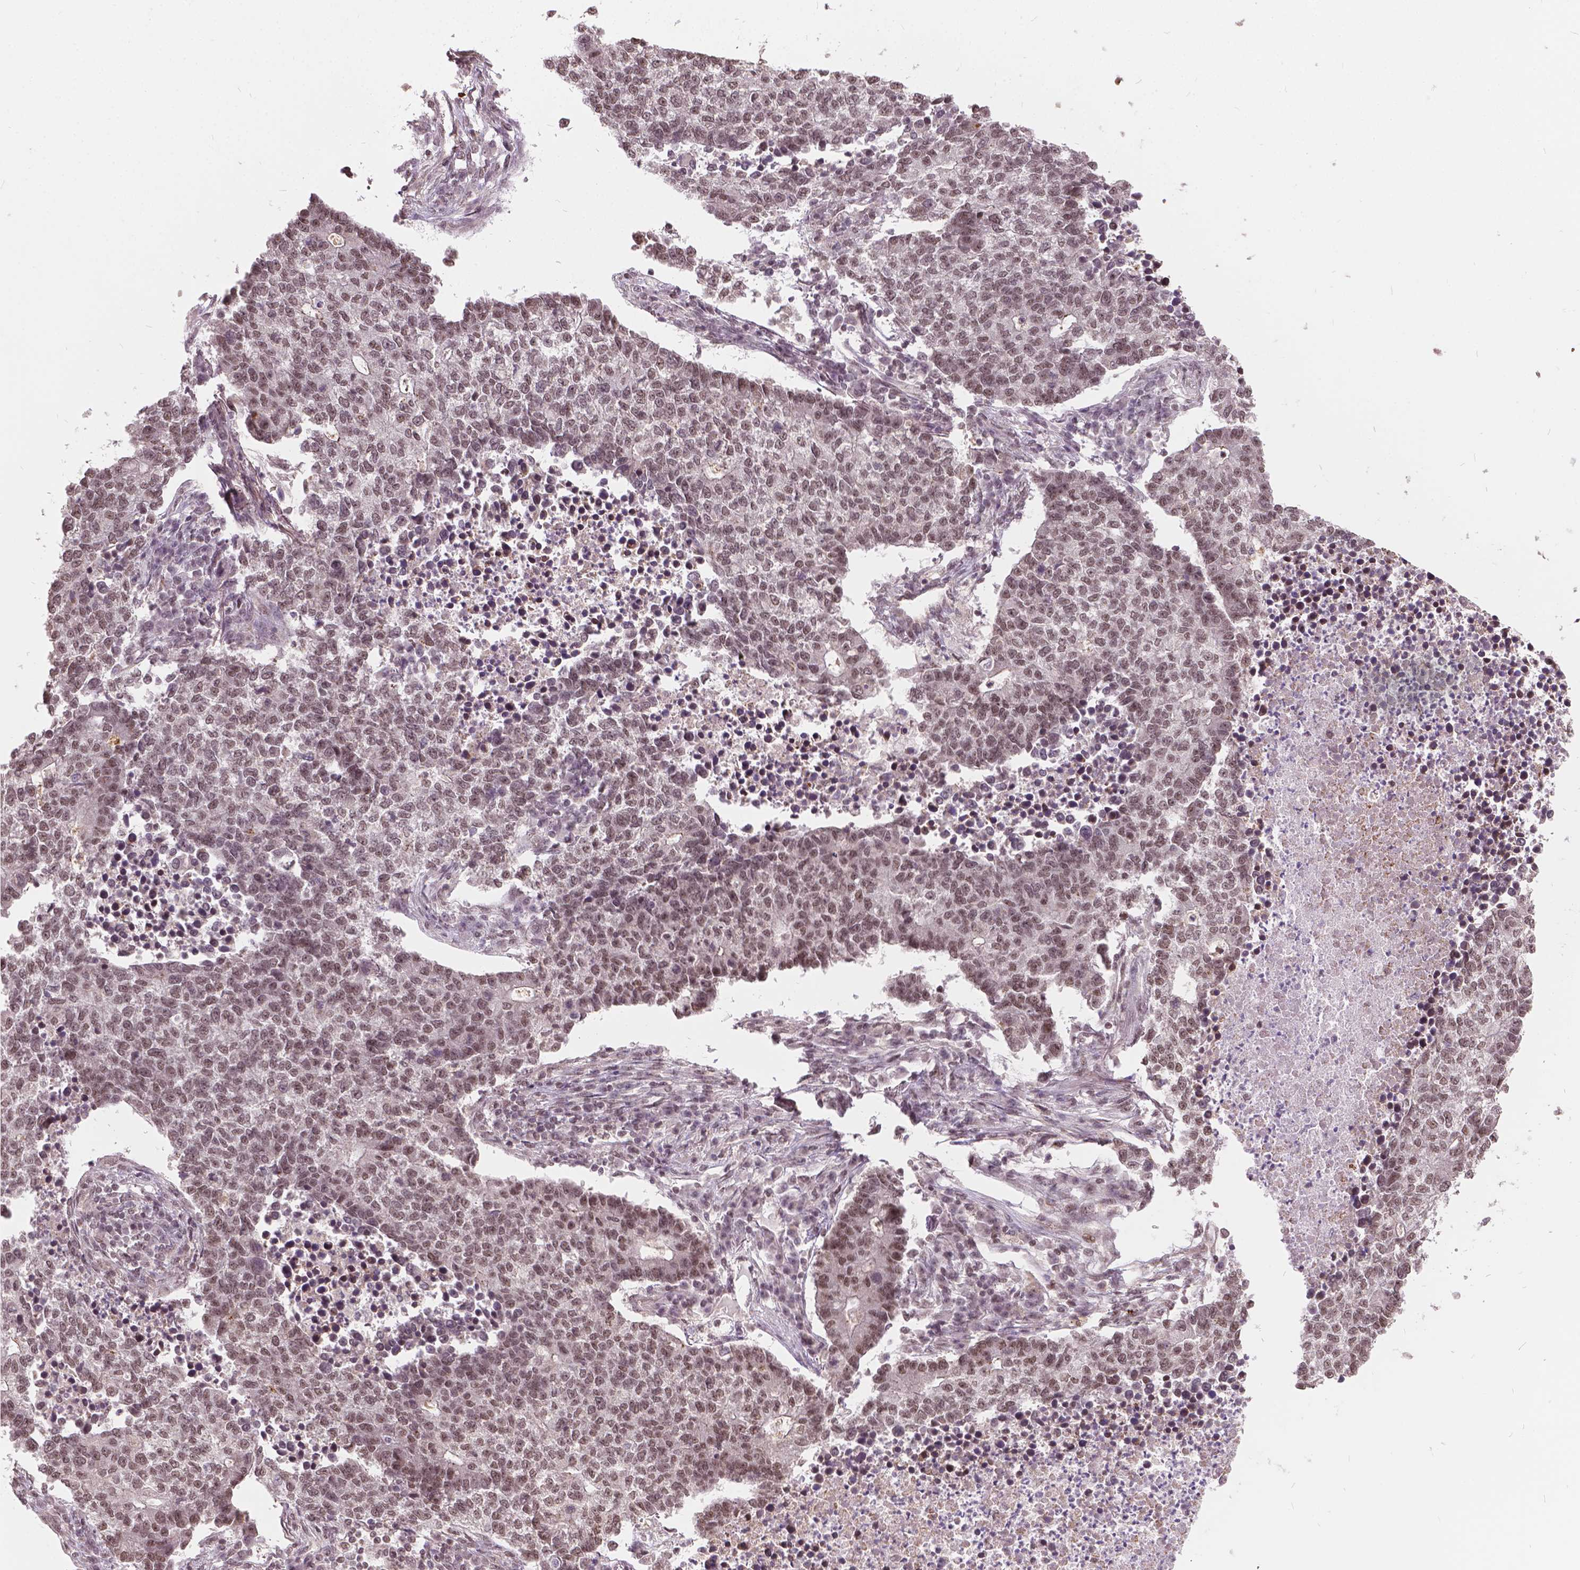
{"staining": {"intensity": "weak", "quantity": ">75%", "location": "nuclear"}, "tissue": "lung cancer", "cell_type": "Tumor cells", "image_type": "cancer", "snomed": [{"axis": "morphology", "description": "Adenocarcinoma, NOS"}, {"axis": "topography", "description": "Lung"}], "caption": "Human adenocarcinoma (lung) stained with a protein marker demonstrates weak staining in tumor cells.", "gene": "GPS2", "patient": {"sex": "male", "age": 57}}